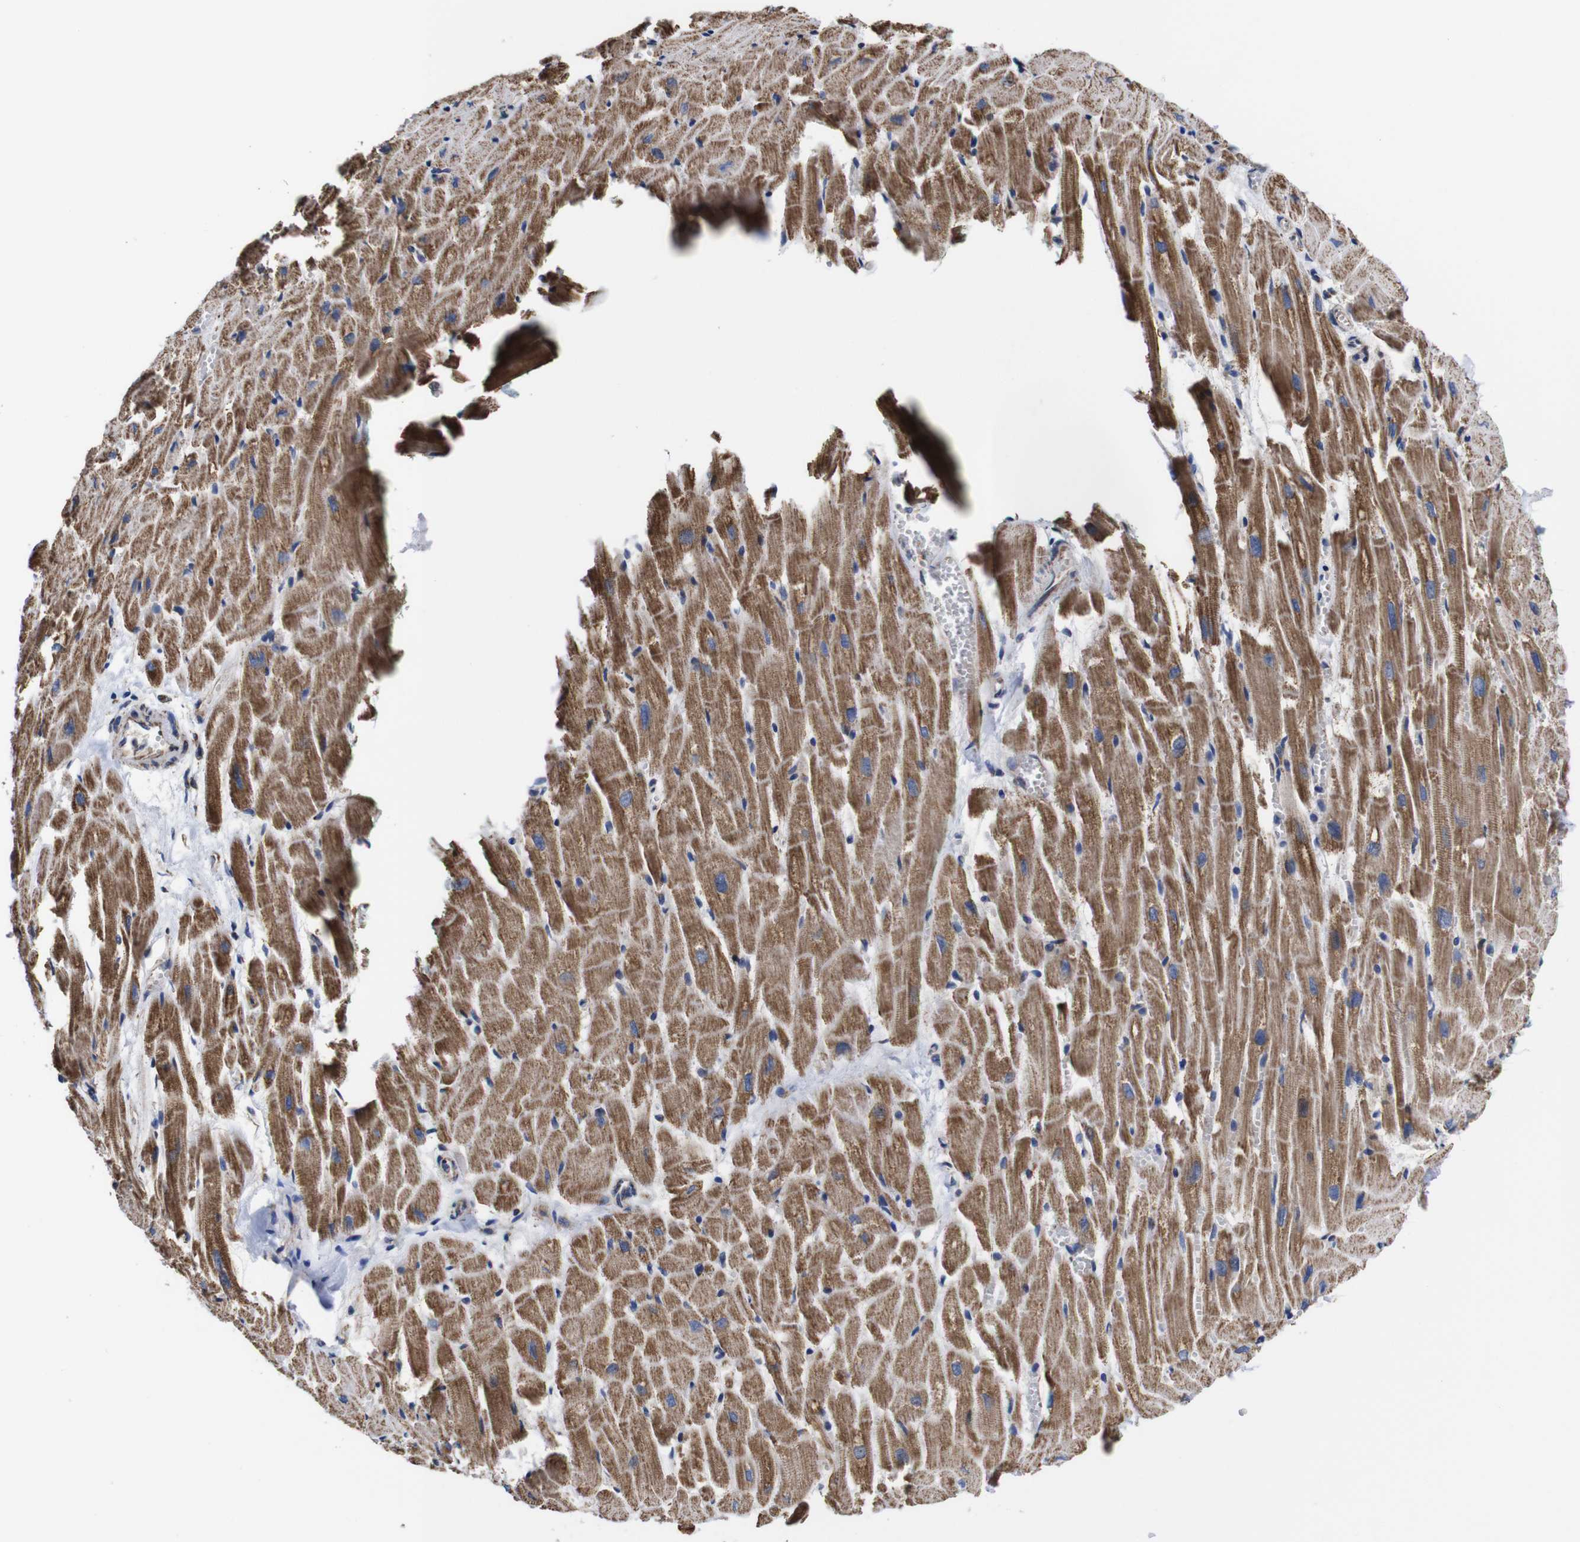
{"staining": {"intensity": "moderate", "quantity": ">75%", "location": "cytoplasmic/membranous"}, "tissue": "heart muscle", "cell_type": "Cardiomyocytes", "image_type": "normal", "snomed": [{"axis": "morphology", "description": "Normal tissue, NOS"}, {"axis": "topography", "description": "Heart"}], "caption": "Moderate cytoplasmic/membranous staining is seen in about >75% of cardiomyocytes in normal heart muscle.", "gene": "C17orf80", "patient": {"sex": "female", "age": 19}}